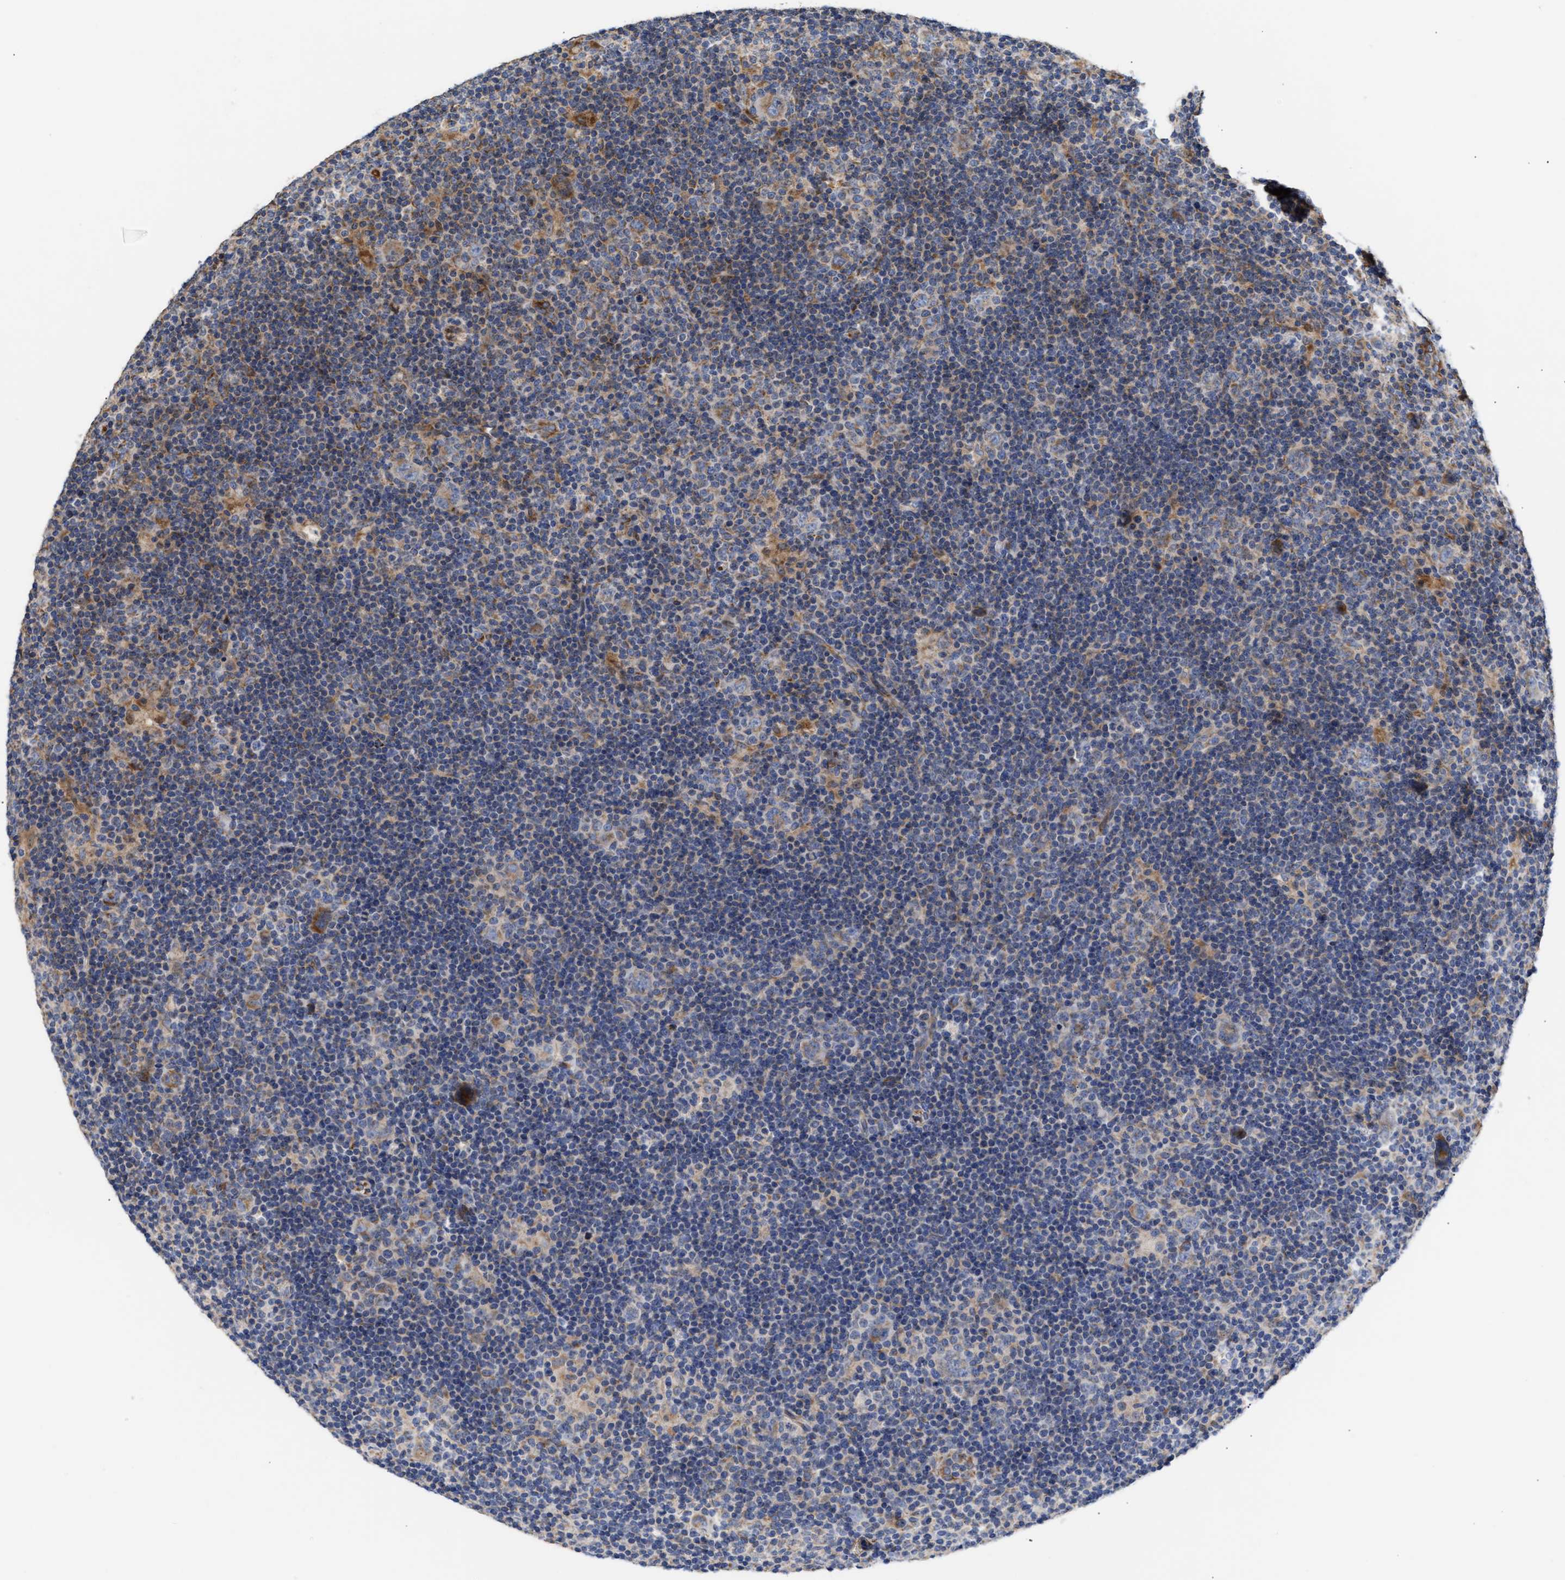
{"staining": {"intensity": "weak", "quantity": "25%-75%", "location": "cytoplasmic/membranous"}, "tissue": "lymphoma", "cell_type": "Tumor cells", "image_type": "cancer", "snomed": [{"axis": "morphology", "description": "Hodgkin's disease, NOS"}, {"axis": "topography", "description": "Lymph node"}], "caption": "Immunohistochemistry (IHC) of lymphoma reveals low levels of weak cytoplasmic/membranous positivity in about 25%-75% of tumor cells.", "gene": "MALSU1", "patient": {"sex": "female", "age": 57}}